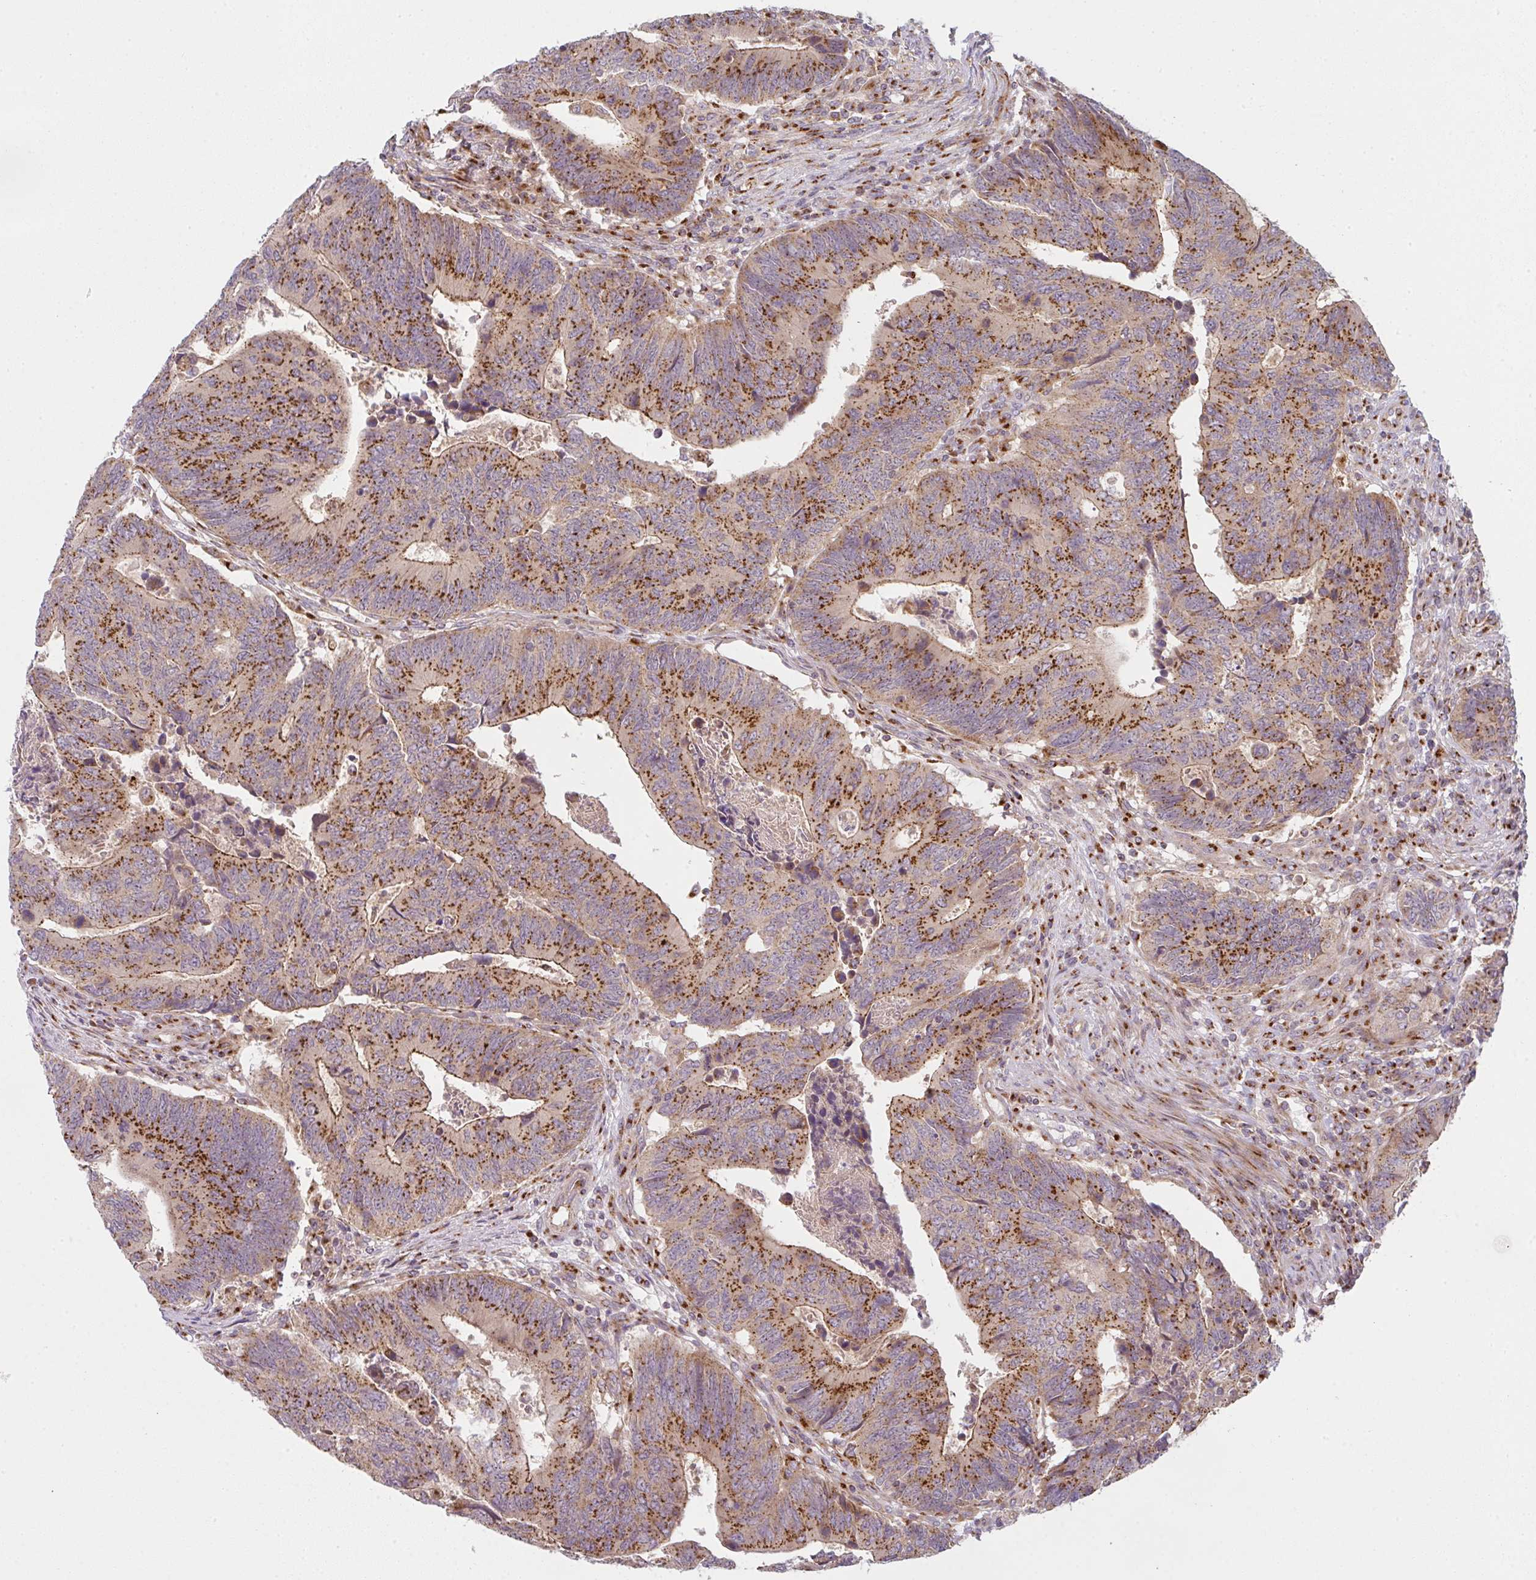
{"staining": {"intensity": "strong", "quantity": ">75%", "location": "cytoplasmic/membranous"}, "tissue": "colorectal cancer", "cell_type": "Tumor cells", "image_type": "cancer", "snomed": [{"axis": "morphology", "description": "Adenocarcinoma, NOS"}, {"axis": "topography", "description": "Colon"}], "caption": "Colorectal cancer (adenocarcinoma) was stained to show a protein in brown. There is high levels of strong cytoplasmic/membranous staining in about >75% of tumor cells.", "gene": "GVQW3", "patient": {"sex": "male", "age": 87}}